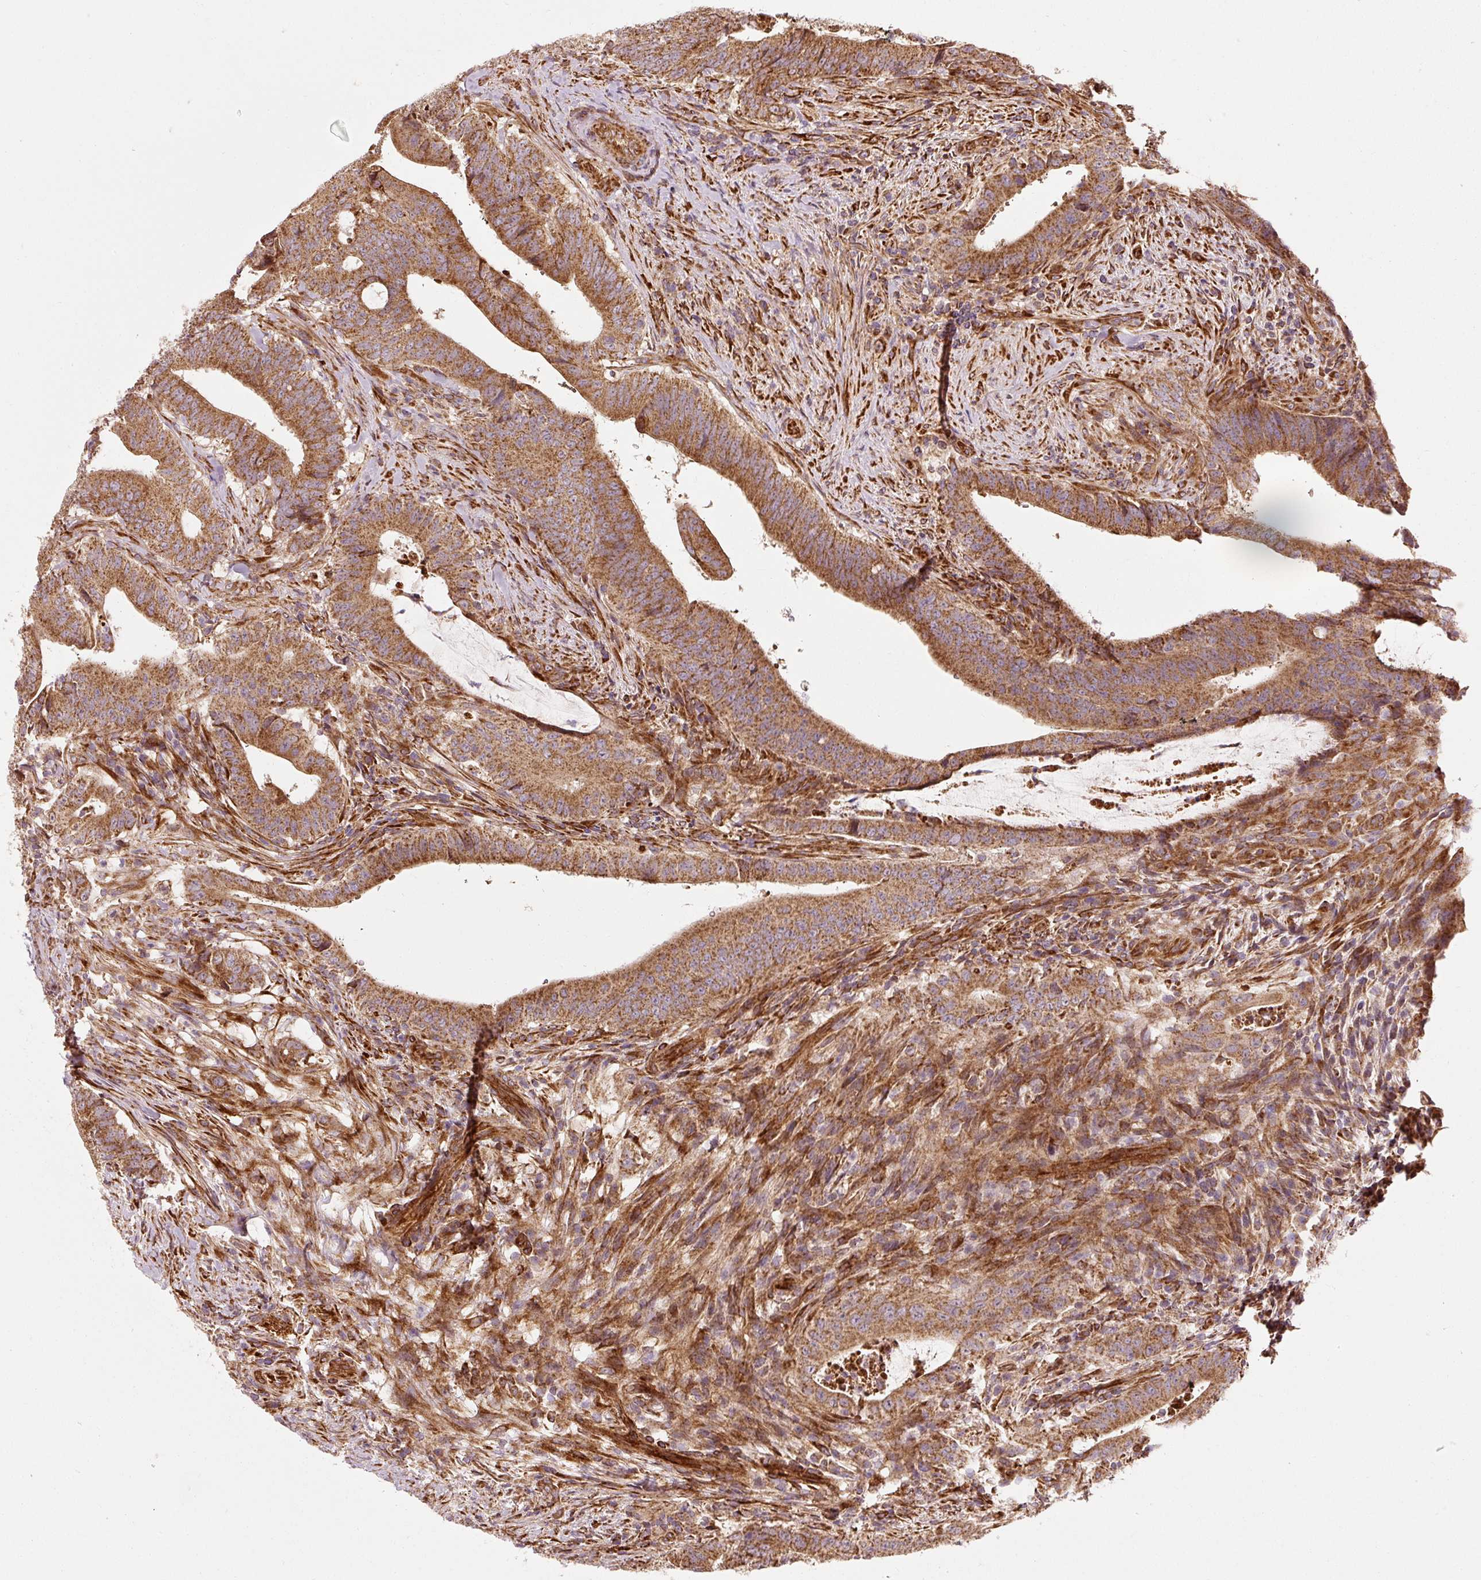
{"staining": {"intensity": "moderate", "quantity": ">75%", "location": "cytoplasmic/membranous"}, "tissue": "colorectal cancer", "cell_type": "Tumor cells", "image_type": "cancer", "snomed": [{"axis": "morphology", "description": "Adenocarcinoma, NOS"}, {"axis": "topography", "description": "Colon"}], "caption": "Colorectal cancer (adenocarcinoma) tissue exhibits moderate cytoplasmic/membranous staining in approximately >75% of tumor cells, visualized by immunohistochemistry.", "gene": "ISCU", "patient": {"sex": "female", "age": 43}}